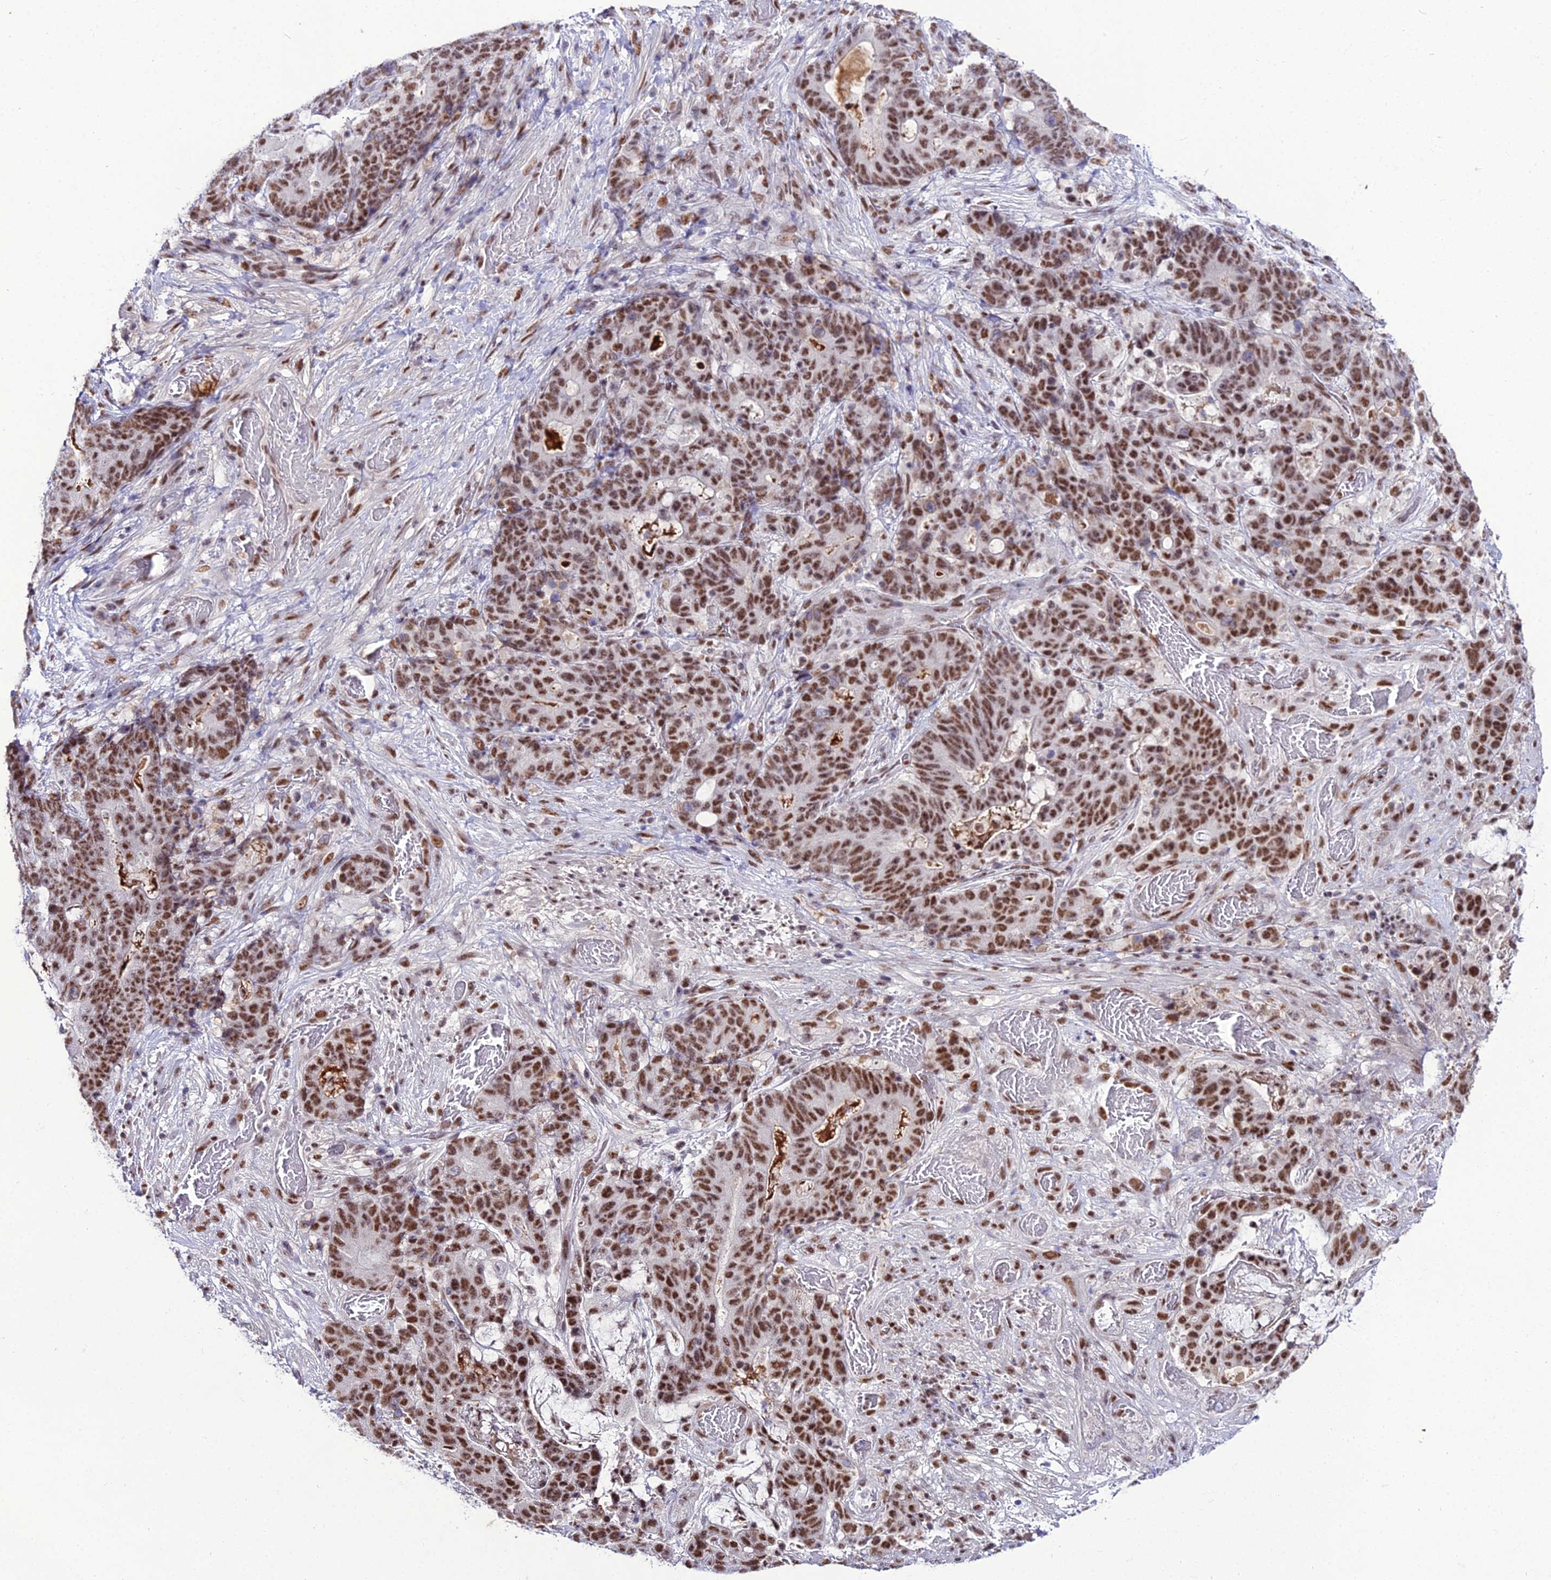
{"staining": {"intensity": "moderate", "quantity": ">75%", "location": "nuclear"}, "tissue": "stomach cancer", "cell_type": "Tumor cells", "image_type": "cancer", "snomed": [{"axis": "morphology", "description": "Normal tissue, NOS"}, {"axis": "morphology", "description": "Adenocarcinoma, NOS"}, {"axis": "topography", "description": "Stomach"}], "caption": "A medium amount of moderate nuclear positivity is seen in approximately >75% of tumor cells in adenocarcinoma (stomach) tissue.", "gene": "RBM12", "patient": {"sex": "female", "age": 64}}